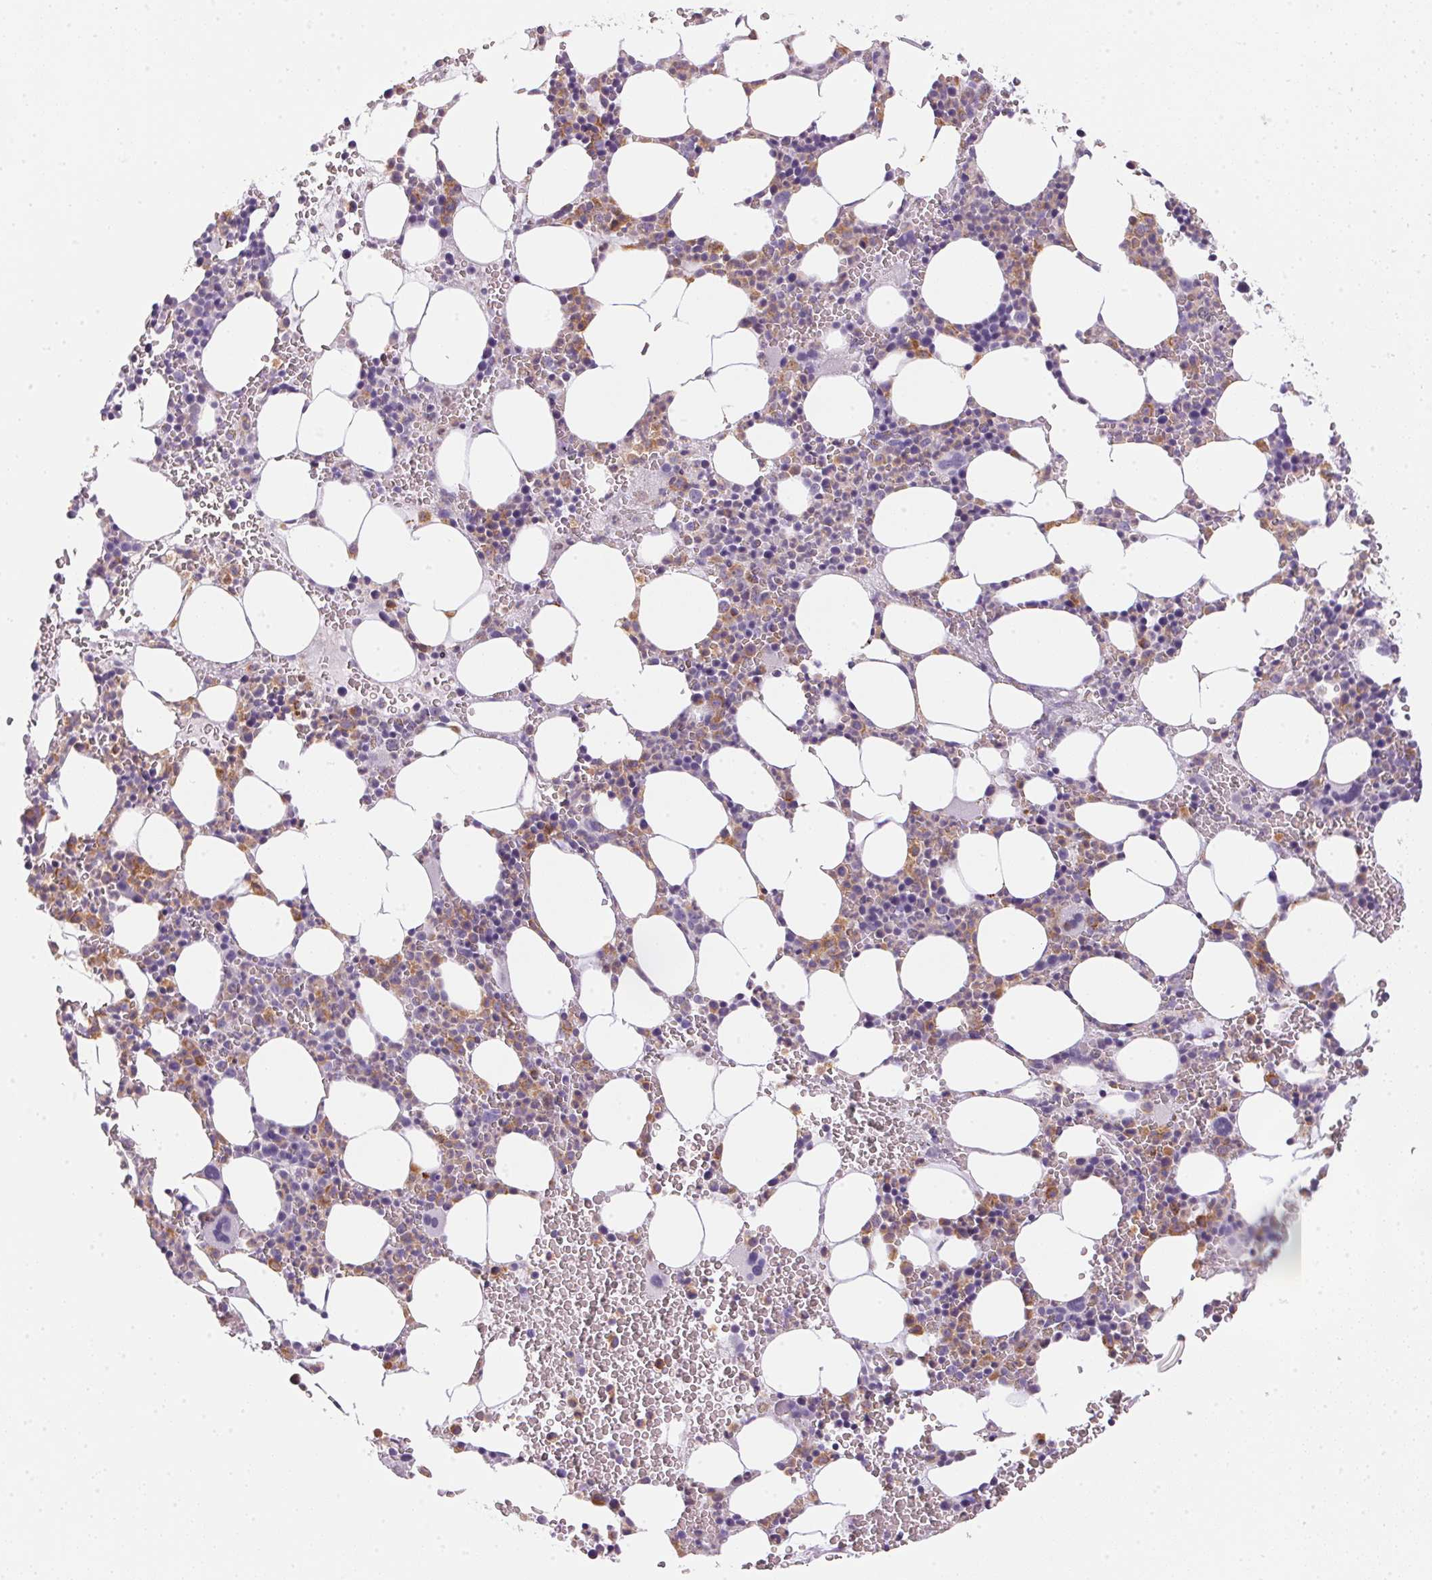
{"staining": {"intensity": "weak", "quantity": "<25%", "location": "cytoplasmic/membranous"}, "tissue": "bone marrow", "cell_type": "Hematopoietic cells", "image_type": "normal", "snomed": [{"axis": "morphology", "description": "Normal tissue, NOS"}, {"axis": "topography", "description": "Bone marrow"}], "caption": "Protein analysis of normal bone marrow exhibits no significant staining in hematopoietic cells. Nuclei are stained in blue.", "gene": "ECPAS", "patient": {"sex": "male", "age": 82}}